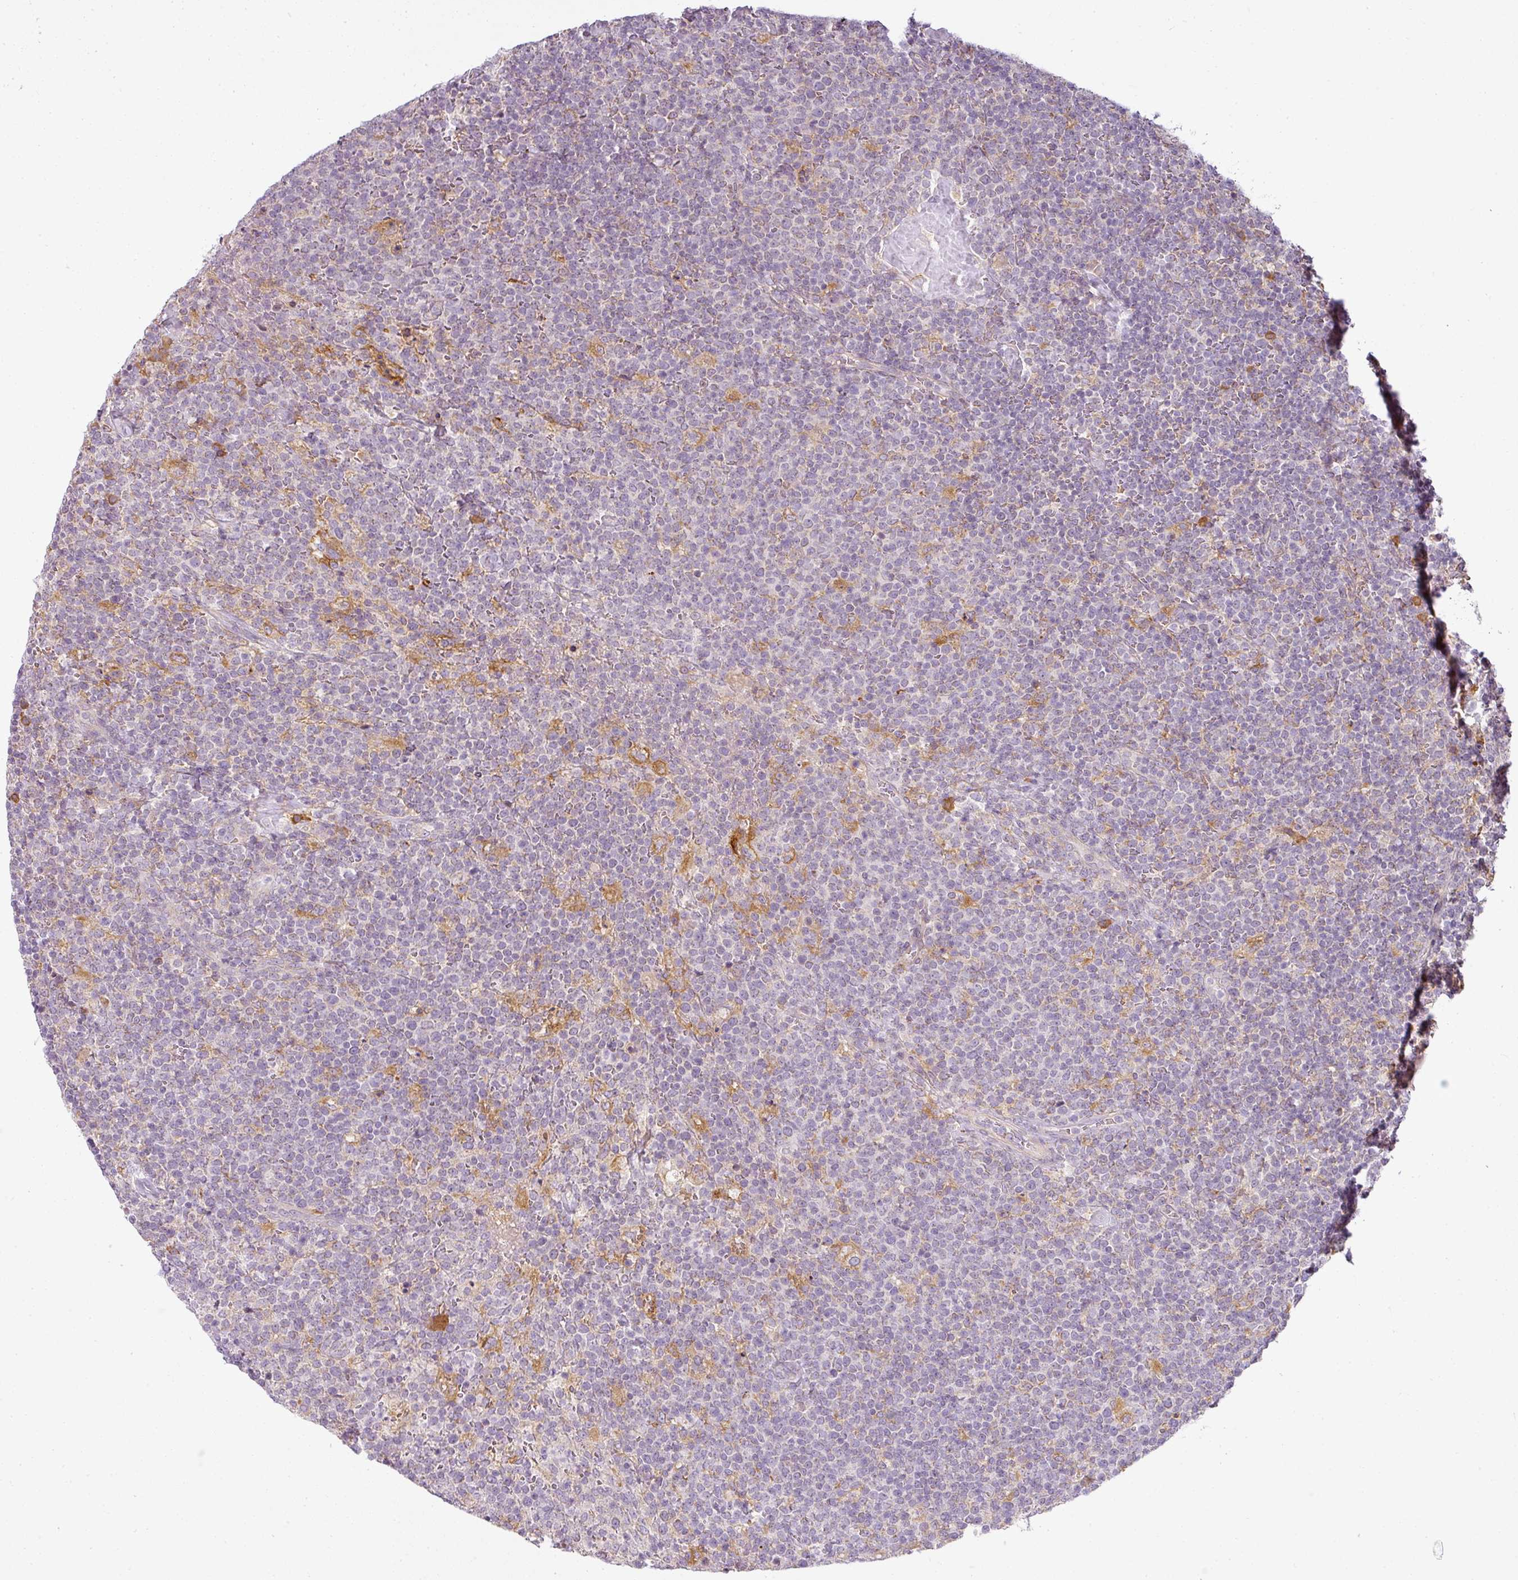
{"staining": {"intensity": "moderate", "quantity": "<25%", "location": "cytoplasmic/membranous"}, "tissue": "lymphoma", "cell_type": "Tumor cells", "image_type": "cancer", "snomed": [{"axis": "morphology", "description": "Malignant lymphoma, non-Hodgkin's type, High grade"}, {"axis": "topography", "description": "Lymph node"}], "caption": "The image demonstrates immunohistochemical staining of malignant lymphoma, non-Hodgkin's type (high-grade). There is moderate cytoplasmic/membranous positivity is present in about <25% of tumor cells. The protein of interest is shown in brown color, while the nuclei are stained blue.", "gene": "LY75", "patient": {"sex": "male", "age": 61}}